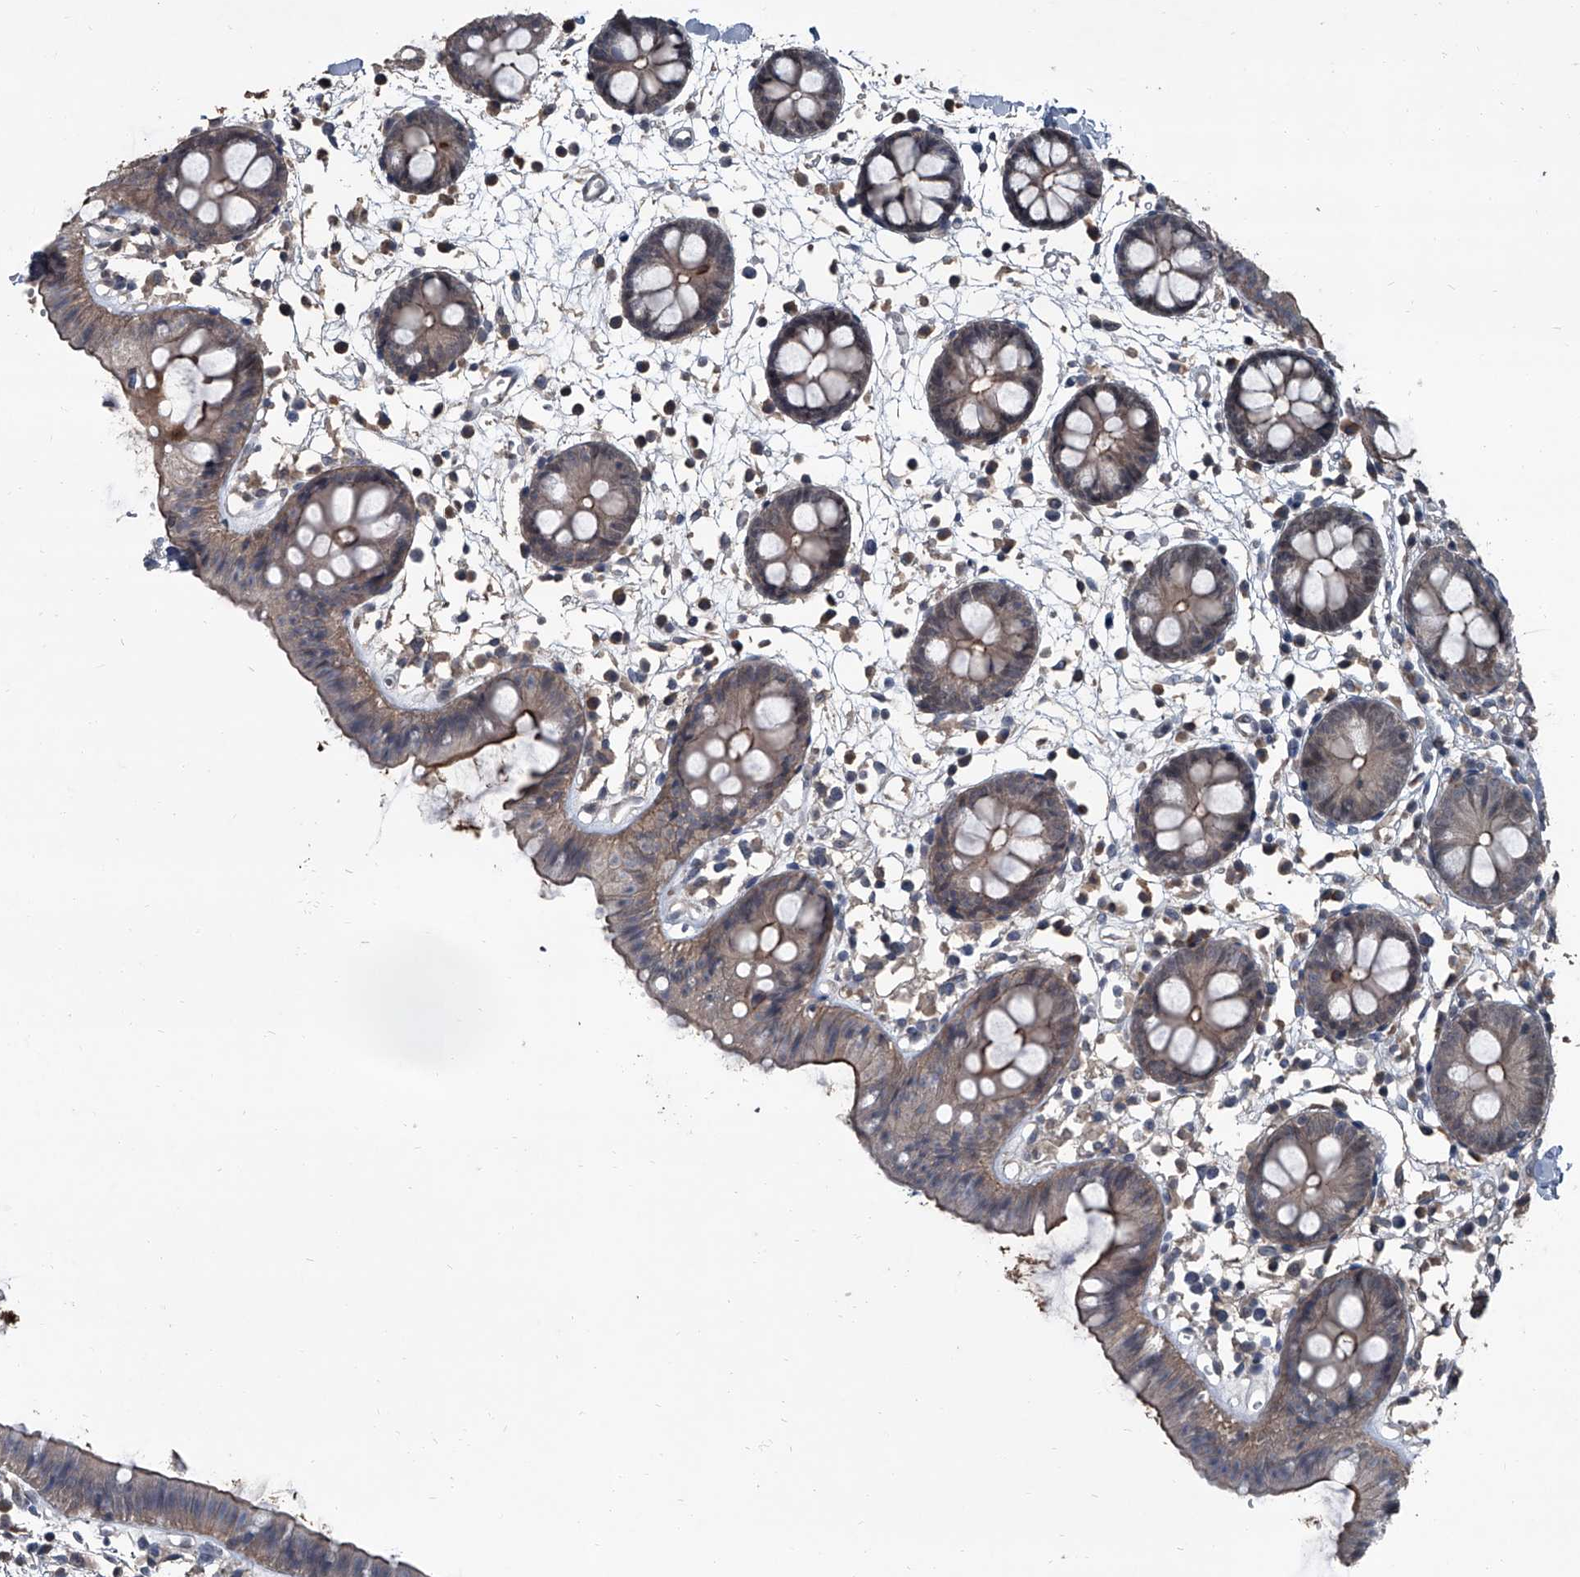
{"staining": {"intensity": "moderate", "quantity": ">75%", "location": "cytoplasmic/membranous"}, "tissue": "colon", "cell_type": "Endothelial cells", "image_type": "normal", "snomed": [{"axis": "morphology", "description": "Normal tissue, NOS"}, {"axis": "topography", "description": "Colon"}], "caption": "Unremarkable colon shows moderate cytoplasmic/membranous staining in approximately >75% of endothelial cells.", "gene": "OARD1", "patient": {"sex": "male", "age": 56}}